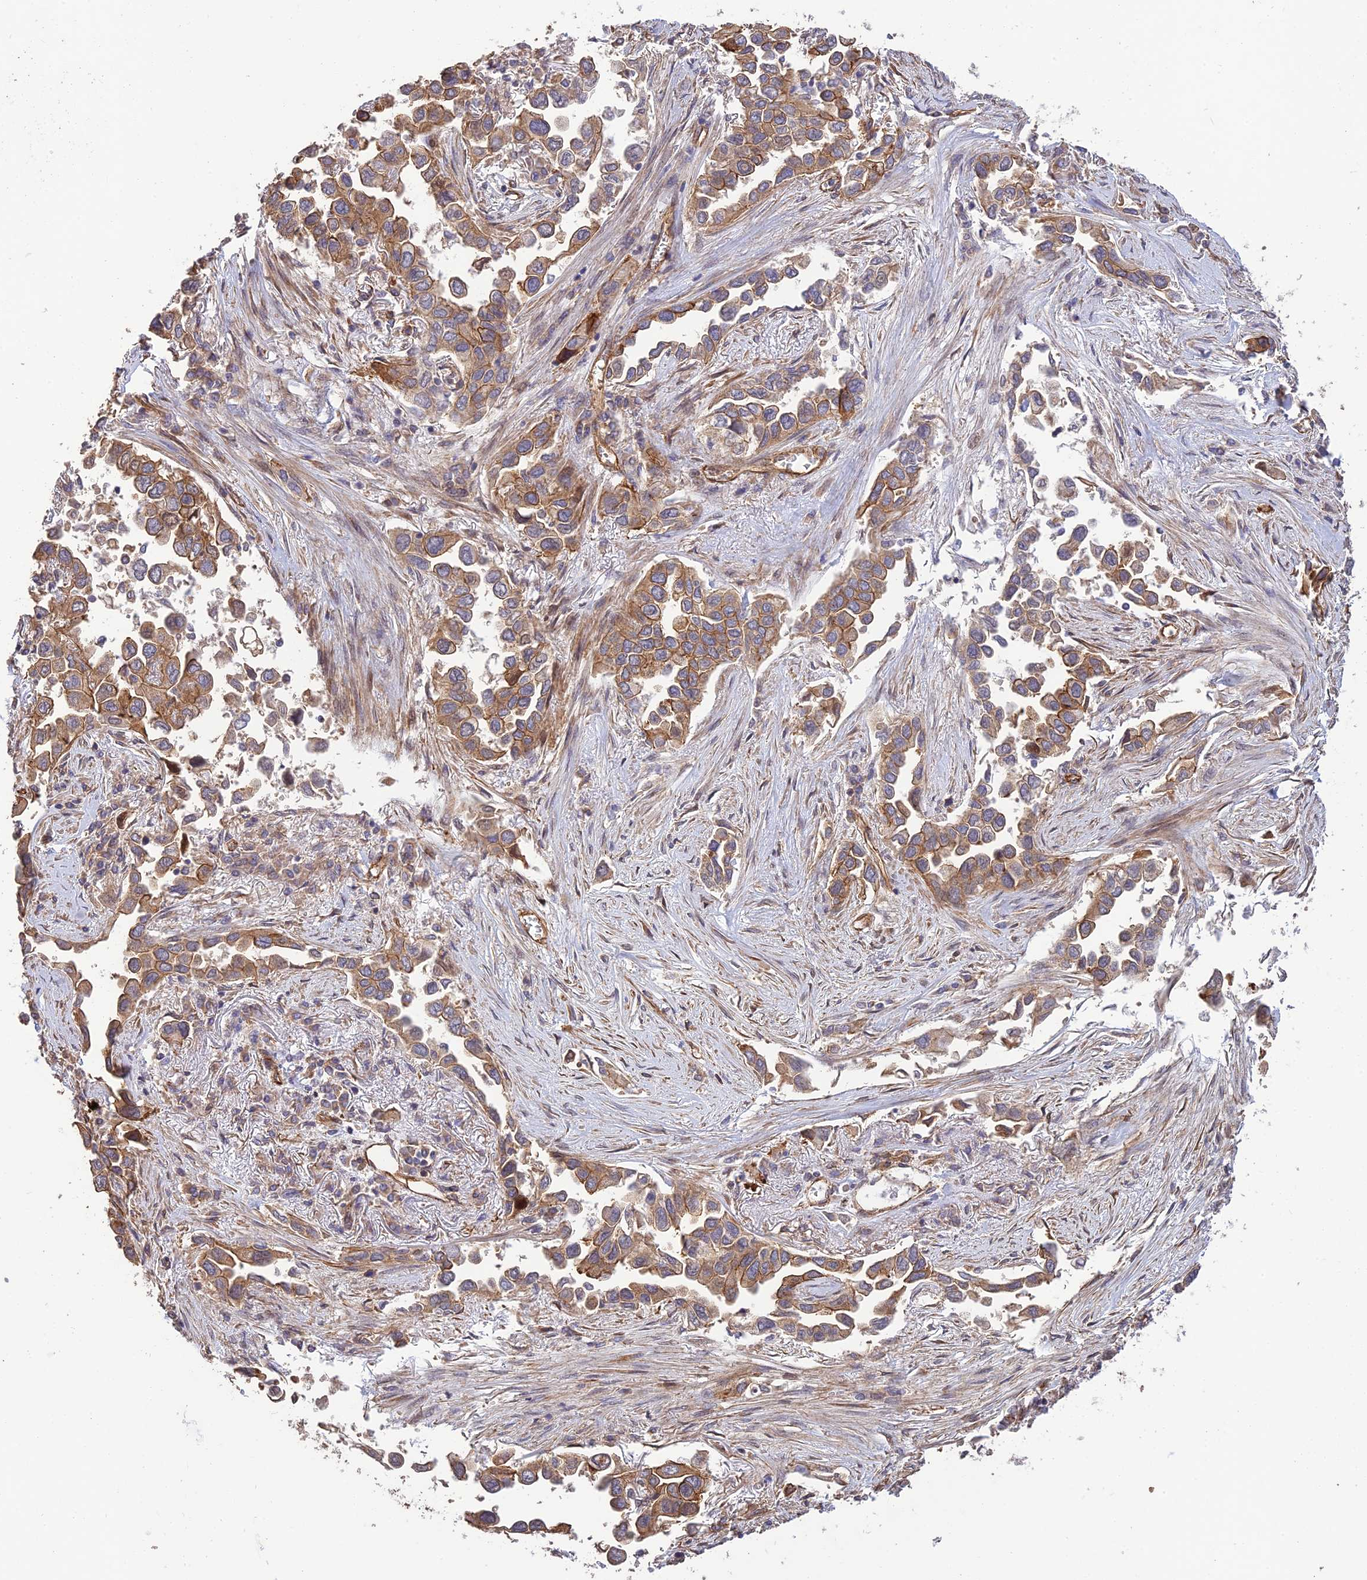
{"staining": {"intensity": "moderate", "quantity": "25%-75%", "location": "cytoplasmic/membranous"}, "tissue": "lung cancer", "cell_type": "Tumor cells", "image_type": "cancer", "snomed": [{"axis": "morphology", "description": "Adenocarcinoma, NOS"}, {"axis": "topography", "description": "Lung"}], "caption": "Tumor cells reveal moderate cytoplasmic/membranous positivity in about 25%-75% of cells in adenocarcinoma (lung).", "gene": "HOMER2", "patient": {"sex": "female", "age": 76}}